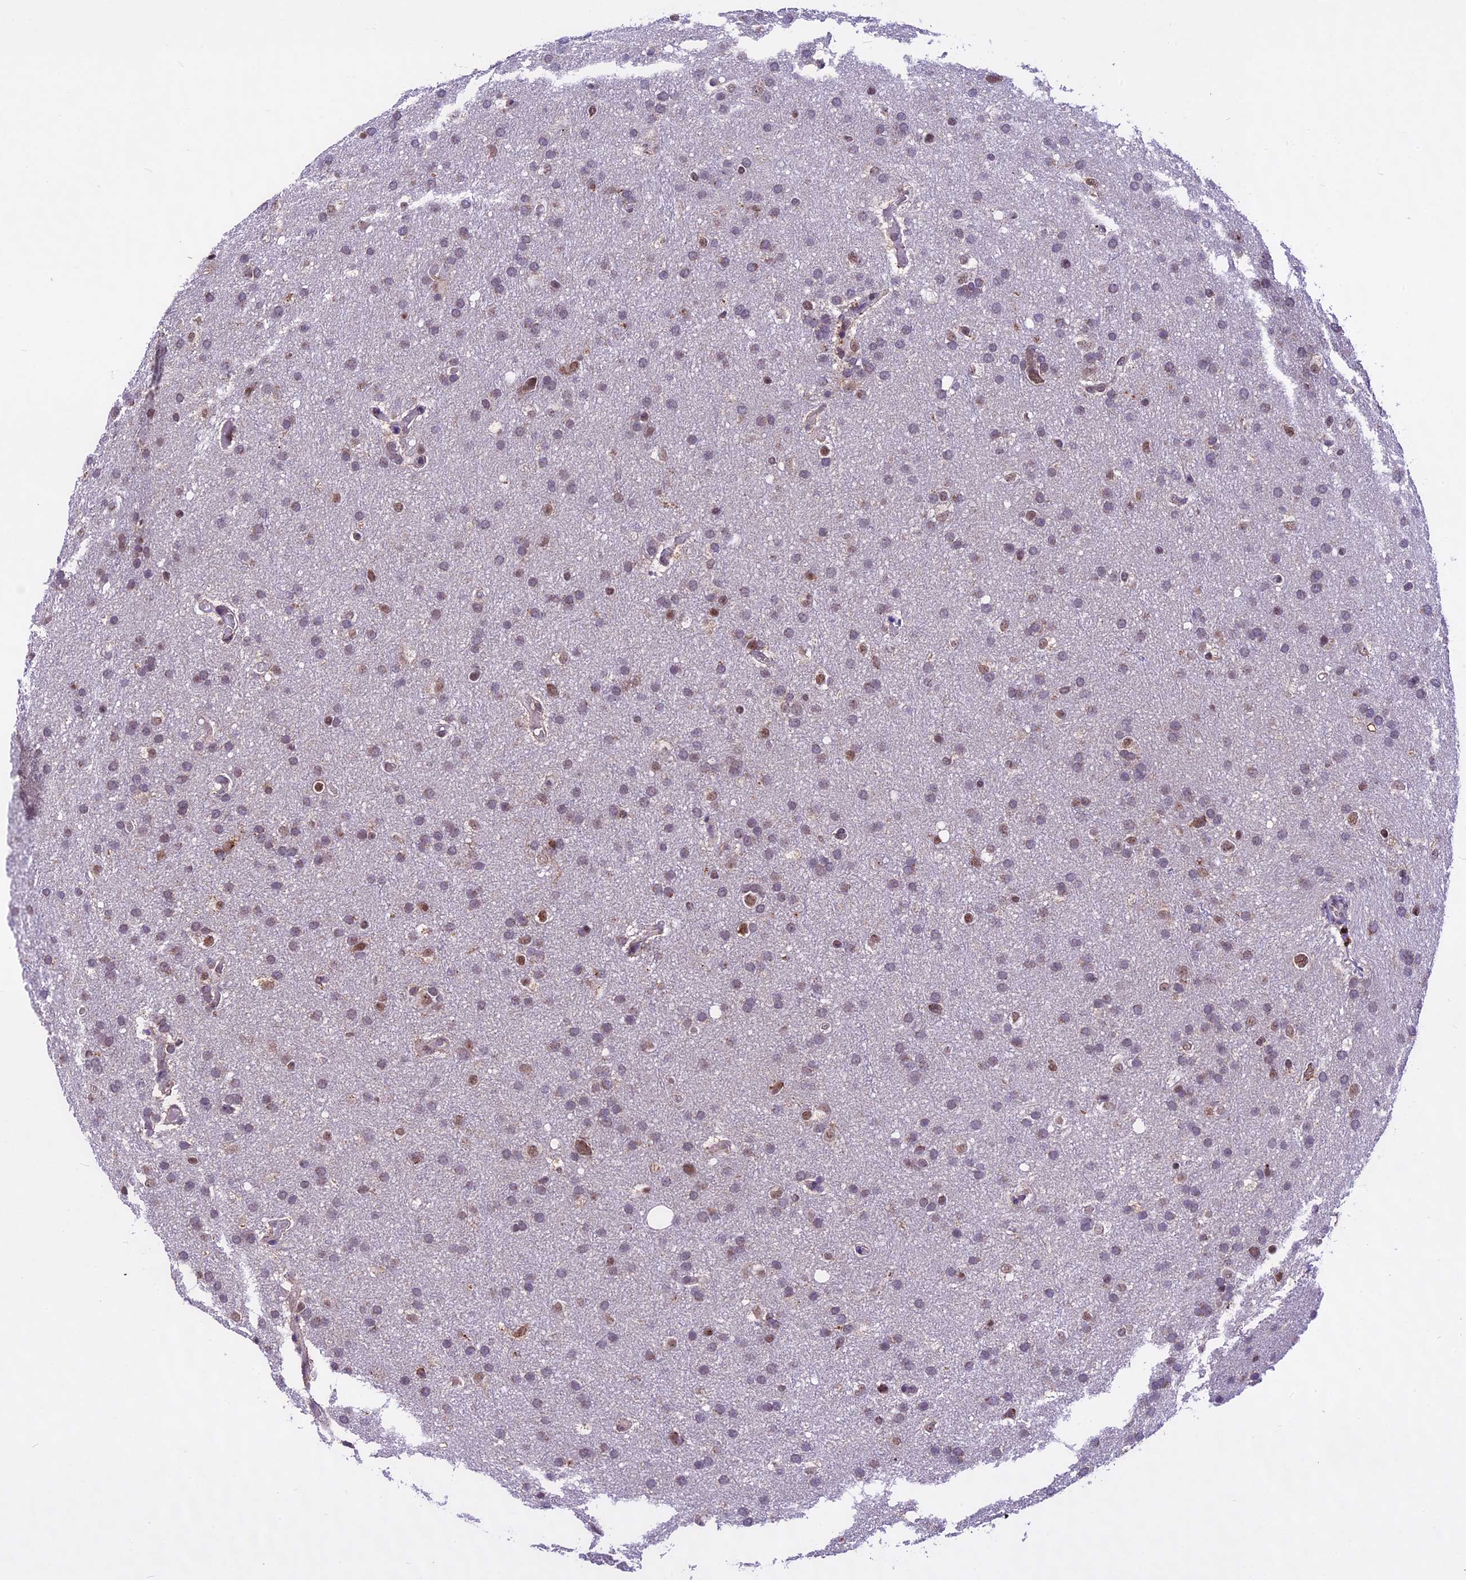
{"staining": {"intensity": "moderate", "quantity": "<25%", "location": "nuclear"}, "tissue": "glioma", "cell_type": "Tumor cells", "image_type": "cancer", "snomed": [{"axis": "morphology", "description": "Glioma, malignant, High grade"}, {"axis": "topography", "description": "Cerebral cortex"}], "caption": "High-power microscopy captured an IHC photomicrograph of glioma, revealing moderate nuclear positivity in about <25% of tumor cells.", "gene": "CARS2", "patient": {"sex": "female", "age": 36}}